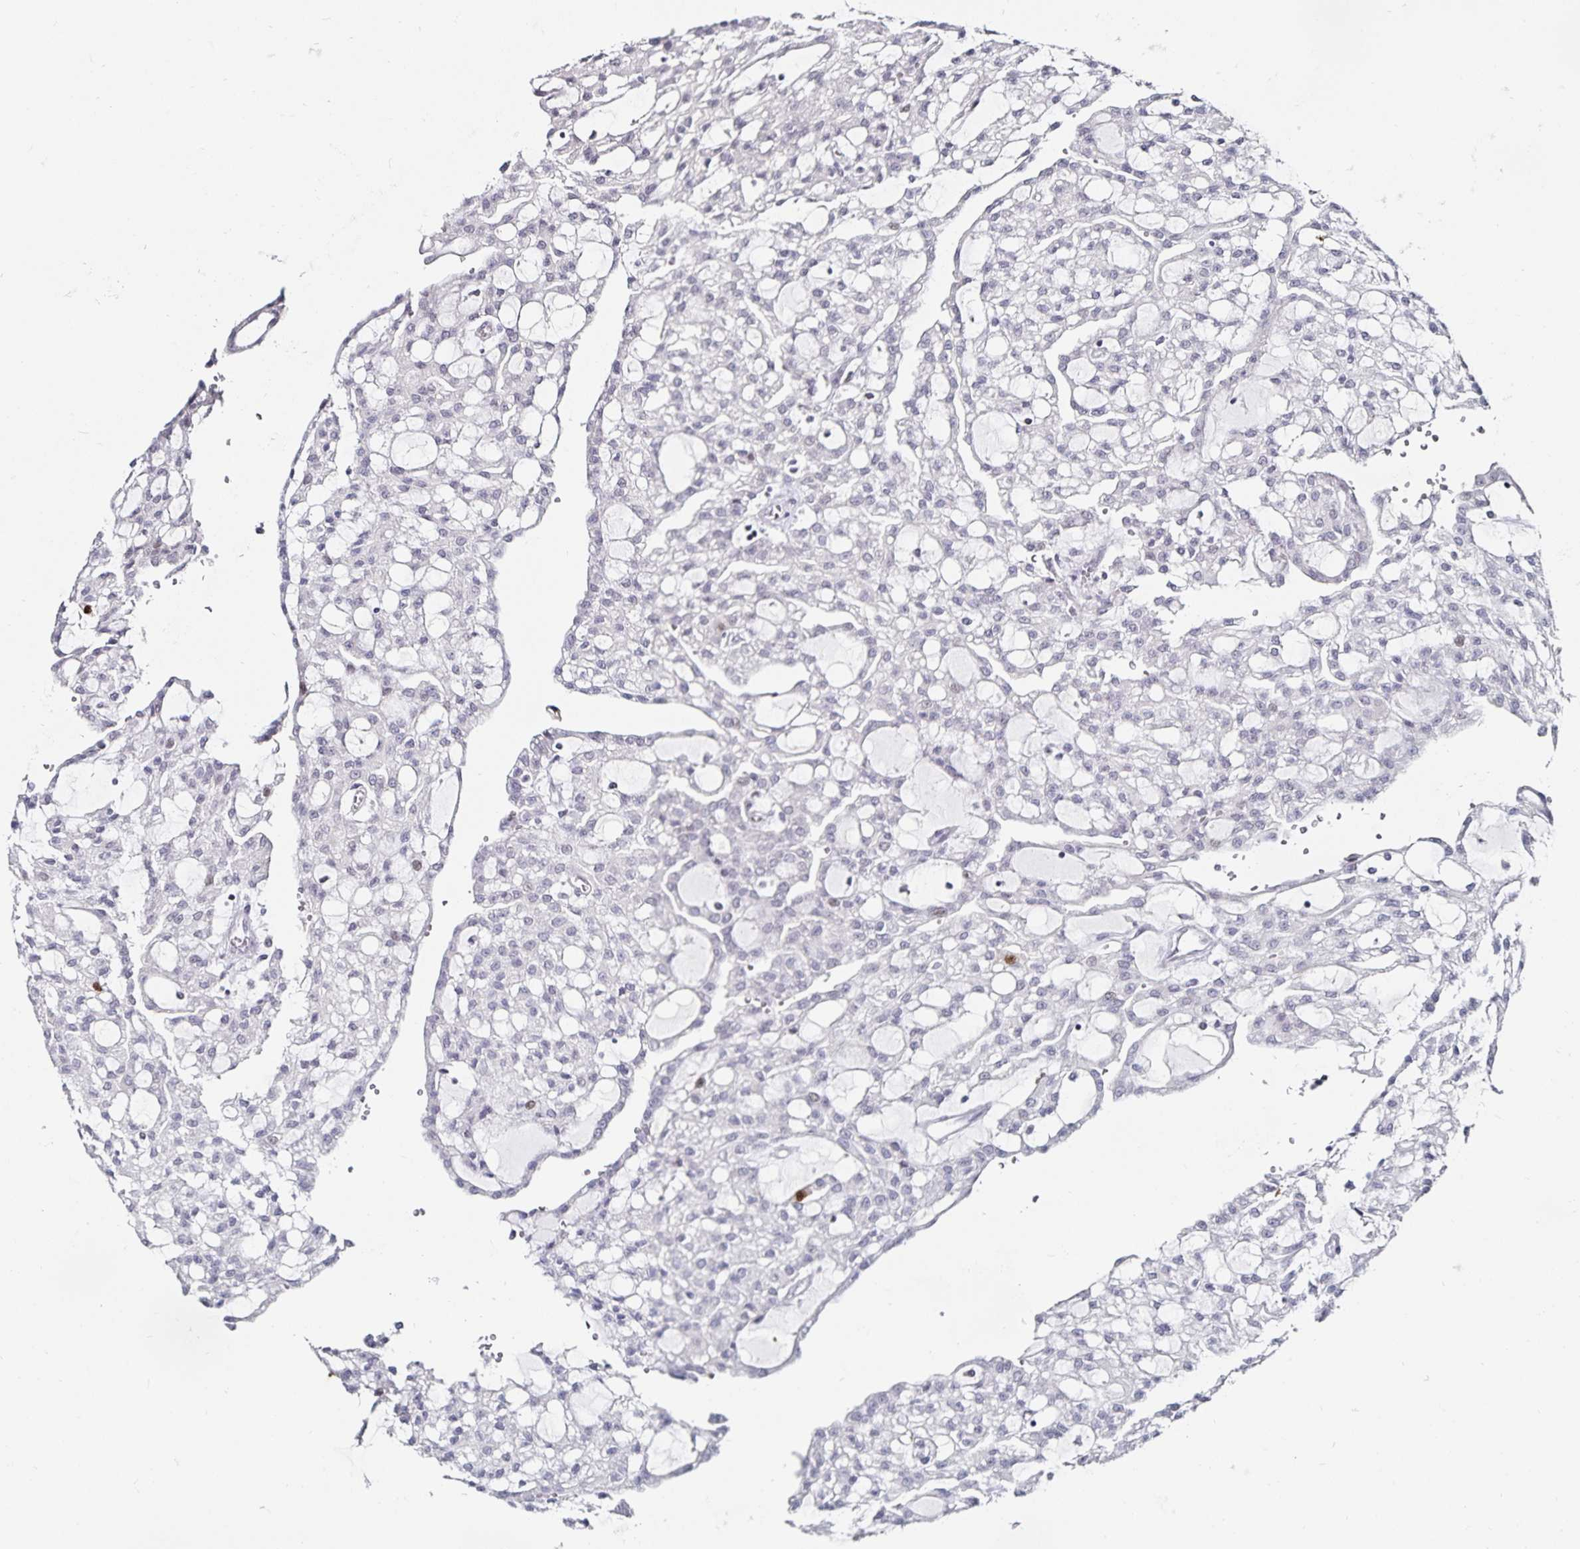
{"staining": {"intensity": "negative", "quantity": "none", "location": "none"}, "tissue": "renal cancer", "cell_type": "Tumor cells", "image_type": "cancer", "snomed": [{"axis": "morphology", "description": "Adenocarcinoma, NOS"}, {"axis": "topography", "description": "Kidney"}], "caption": "IHC of adenocarcinoma (renal) exhibits no expression in tumor cells. The staining was performed using DAB (3,3'-diaminobenzidine) to visualize the protein expression in brown, while the nuclei were stained in blue with hematoxylin (Magnification: 20x).", "gene": "ANLN", "patient": {"sex": "male", "age": 63}}